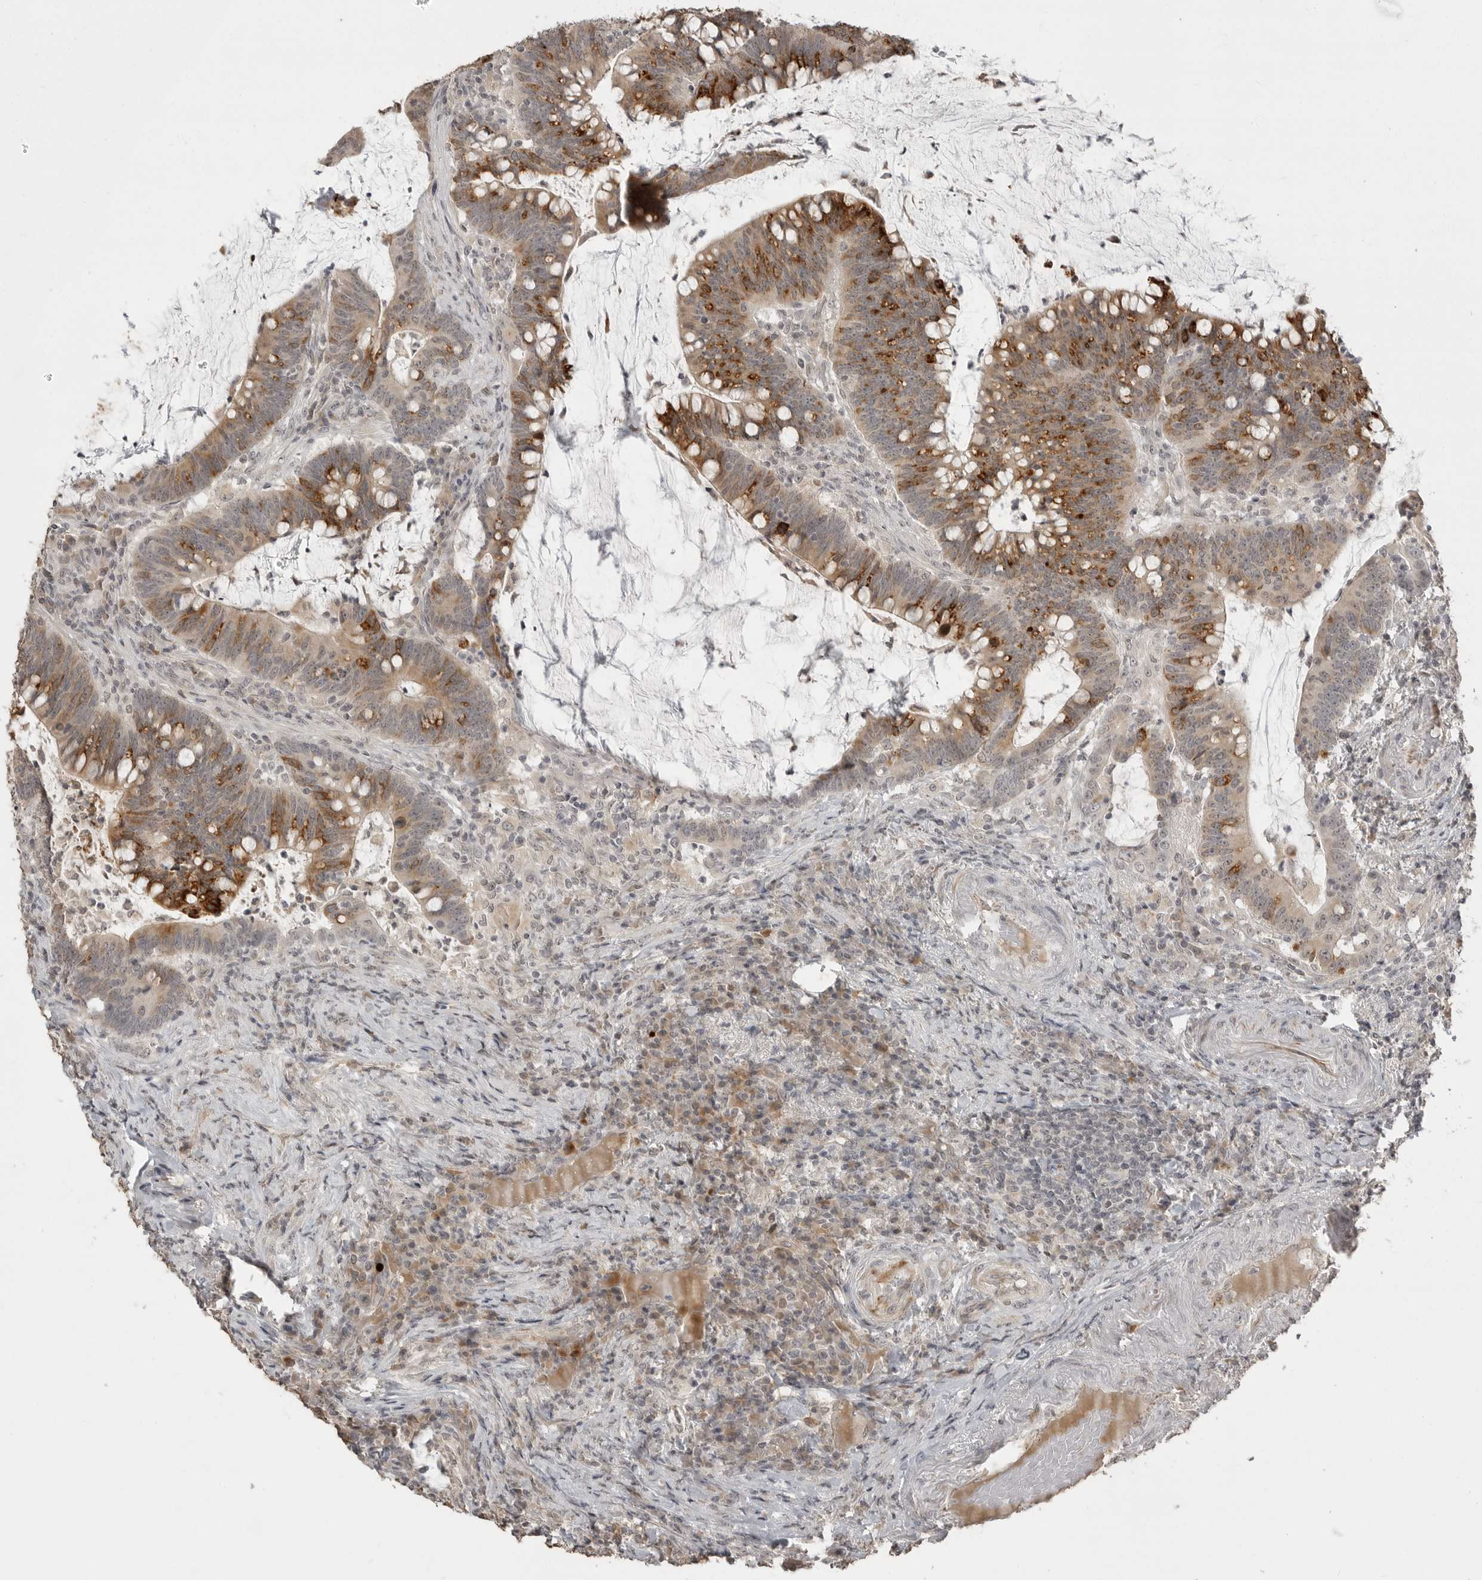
{"staining": {"intensity": "moderate", "quantity": ">75%", "location": "cytoplasmic/membranous"}, "tissue": "colorectal cancer", "cell_type": "Tumor cells", "image_type": "cancer", "snomed": [{"axis": "morphology", "description": "Adenocarcinoma, NOS"}, {"axis": "topography", "description": "Colon"}], "caption": "DAB immunohistochemical staining of human colorectal cancer (adenocarcinoma) exhibits moderate cytoplasmic/membranous protein staining in about >75% of tumor cells.", "gene": "SMG8", "patient": {"sex": "female", "age": 66}}